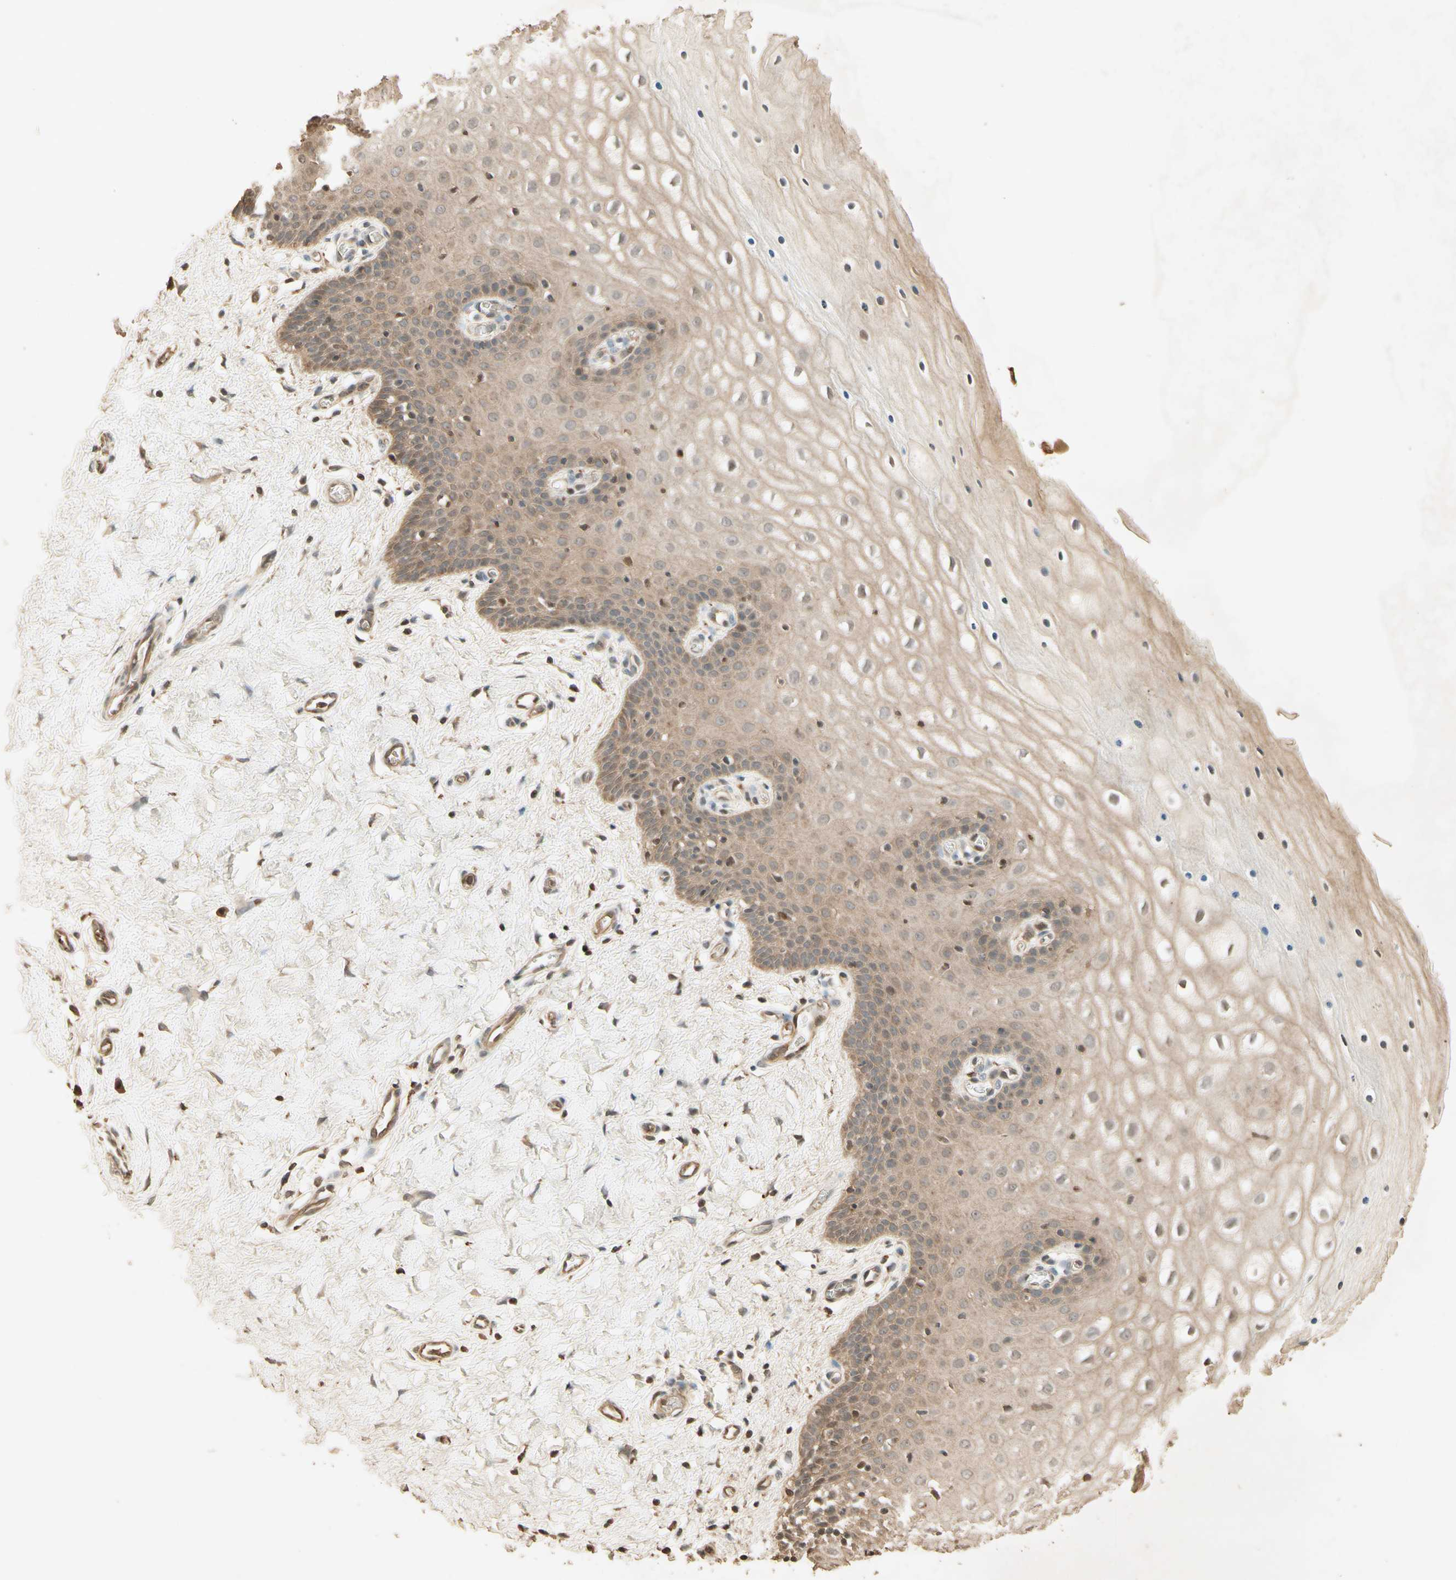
{"staining": {"intensity": "moderate", "quantity": ">75%", "location": "cytoplasmic/membranous"}, "tissue": "cervix", "cell_type": "Glandular cells", "image_type": "normal", "snomed": [{"axis": "morphology", "description": "Normal tissue, NOS"}, {"axis": "topography", "description": "Cervix"}], "caption": "Moderate cytoplasmic/membranous positivity for a protein is appreciated in about >75% of glandular cells of benign cervix using IHC.", "gene": "SMAD9", "patient": {"sex": "female", "age": 55}}